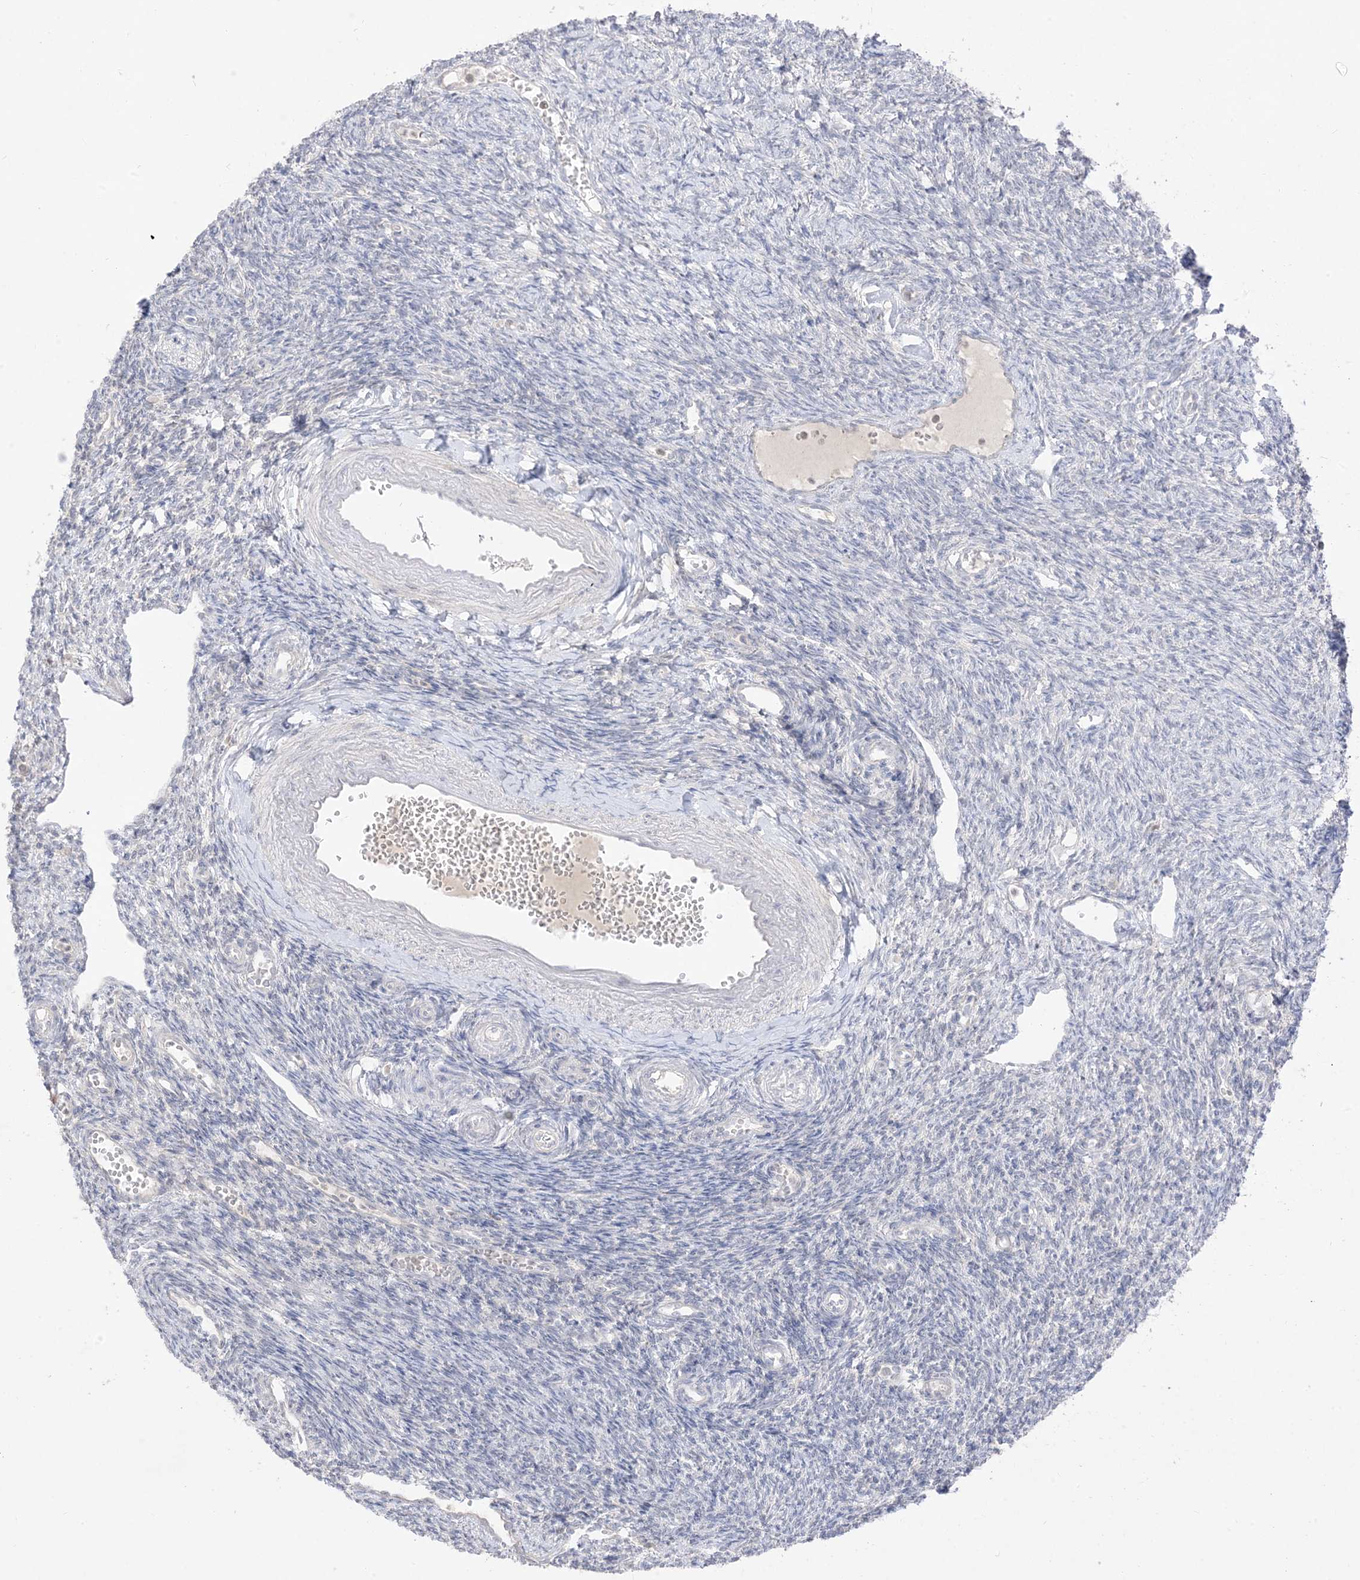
{"staining": {"intensity": "negative", "quantity": "none", "location": "none"}, "tissue": "ovary", "cell_type": "Follicle cells", "image_type": "normal", "snomed": [{"axis": "morphology", "description": "Normal tissue, NOS"}, {"axis": "morphology", "description": "Cyst, NOS"}, {"axis": "topography", "description": "Ovary"}], "caption": "Follicle cells are negative for protein expression in unremarkable human ovary. The staining was performed using DAB (3,3'-diaminobenzidine) to visualize the protein expression in brown, while the nuclei were stained in blue with hematoxylin (Magnification: 20x).", "gene": "LOXL3", "patient": {"sex": "female", "age": 33}}